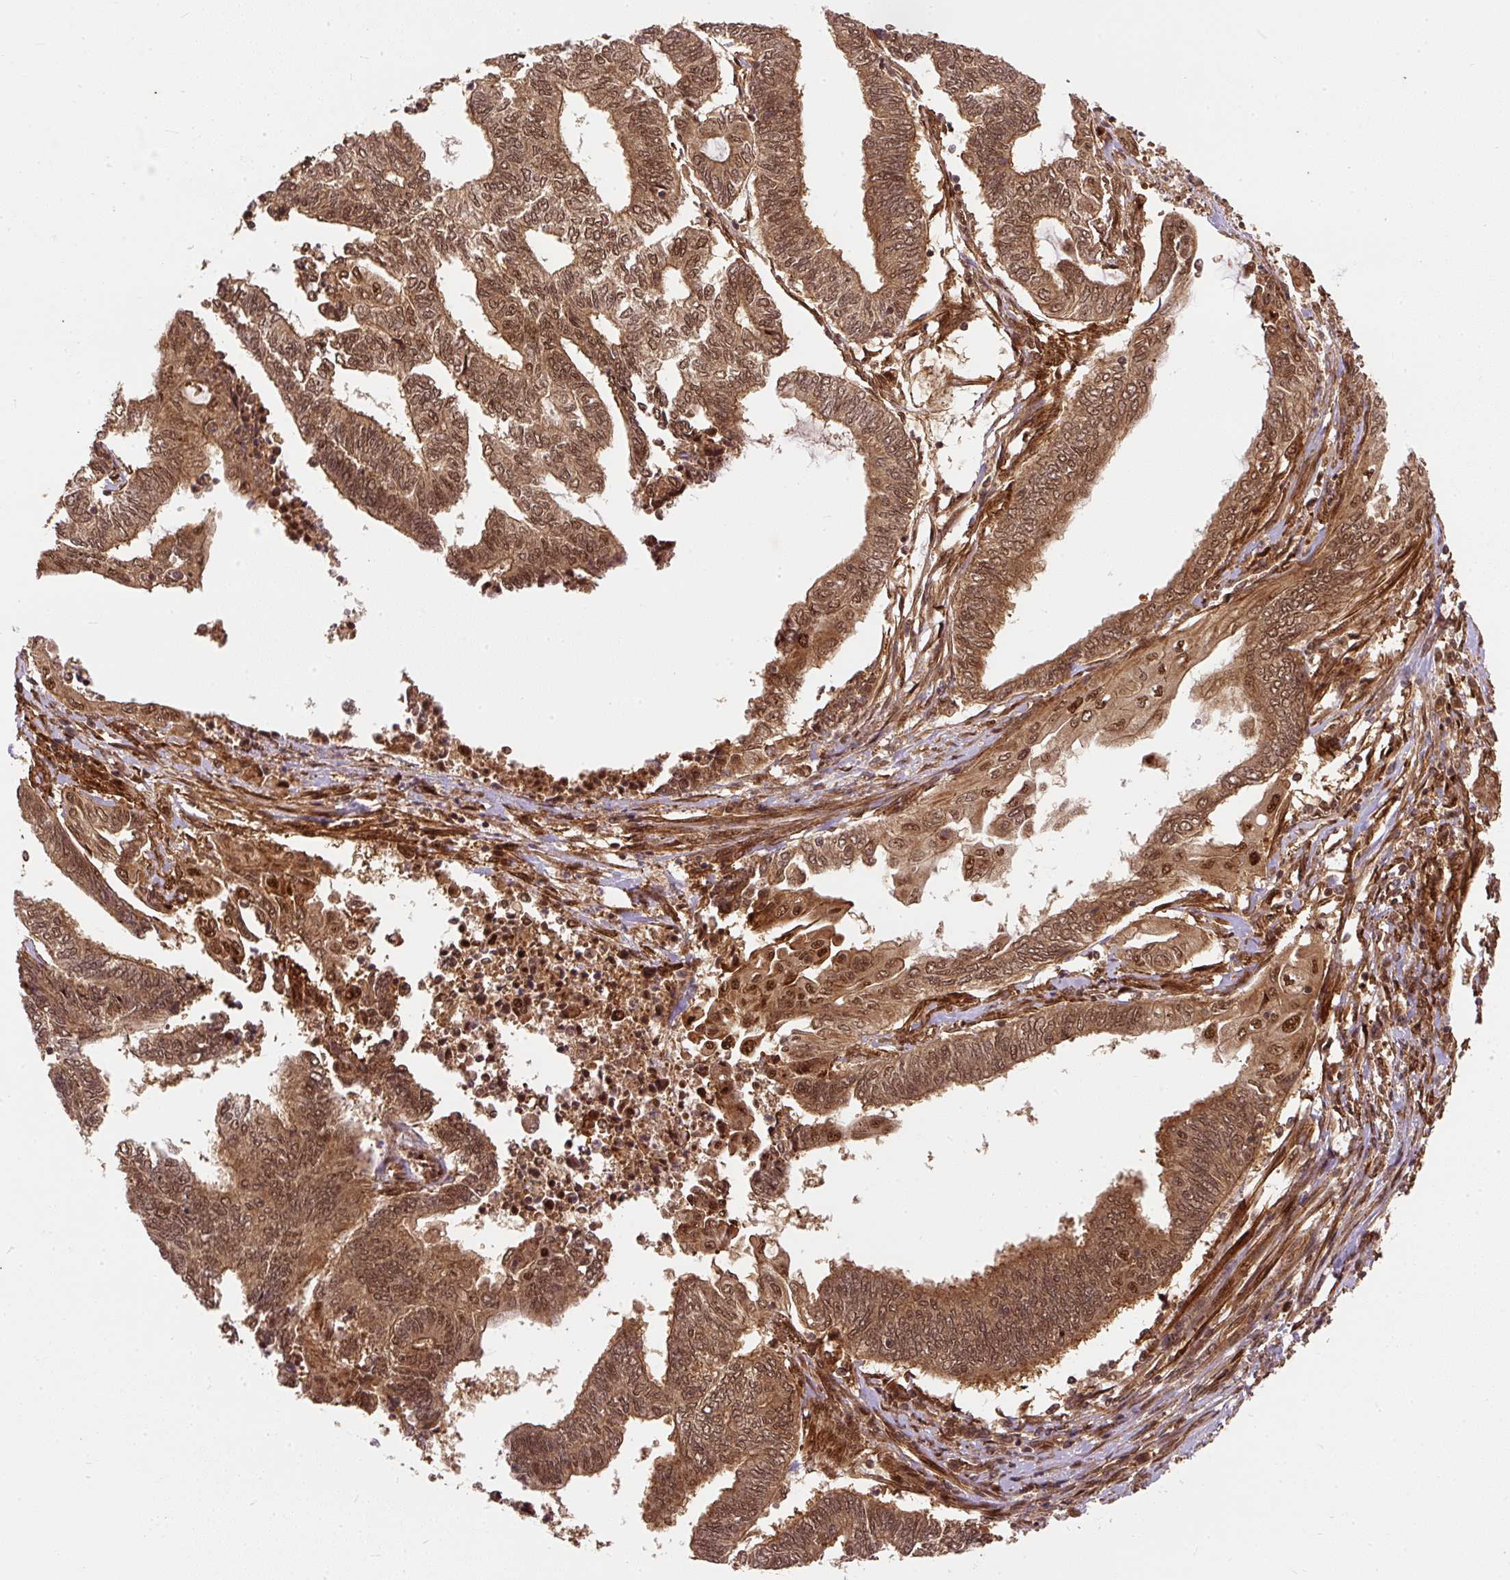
{"staining": {"intensity": "strong", "quantity": ">75%", "location": "cytoplasmic/membranous,nuclear"}, "tissue": "endometrial cancer", "cell_type": "Tumor cells", "image_type": "cancer", "snomed": [{"axis": "morphology", "description": "Adenocarcinoma, NOS"}, {"axis": "topography", "description": "Uterus"}, {"axis": "topography", "description": "Endometrium"}], "caption": "Endometrial cancer (adenocarcinoma) tissue displays strong cytoplasmic/membranous and nuclear expression in about >75% of tumor cells", "gene": "PSMD1", "patient": {"sex": "female", "age": 70}}